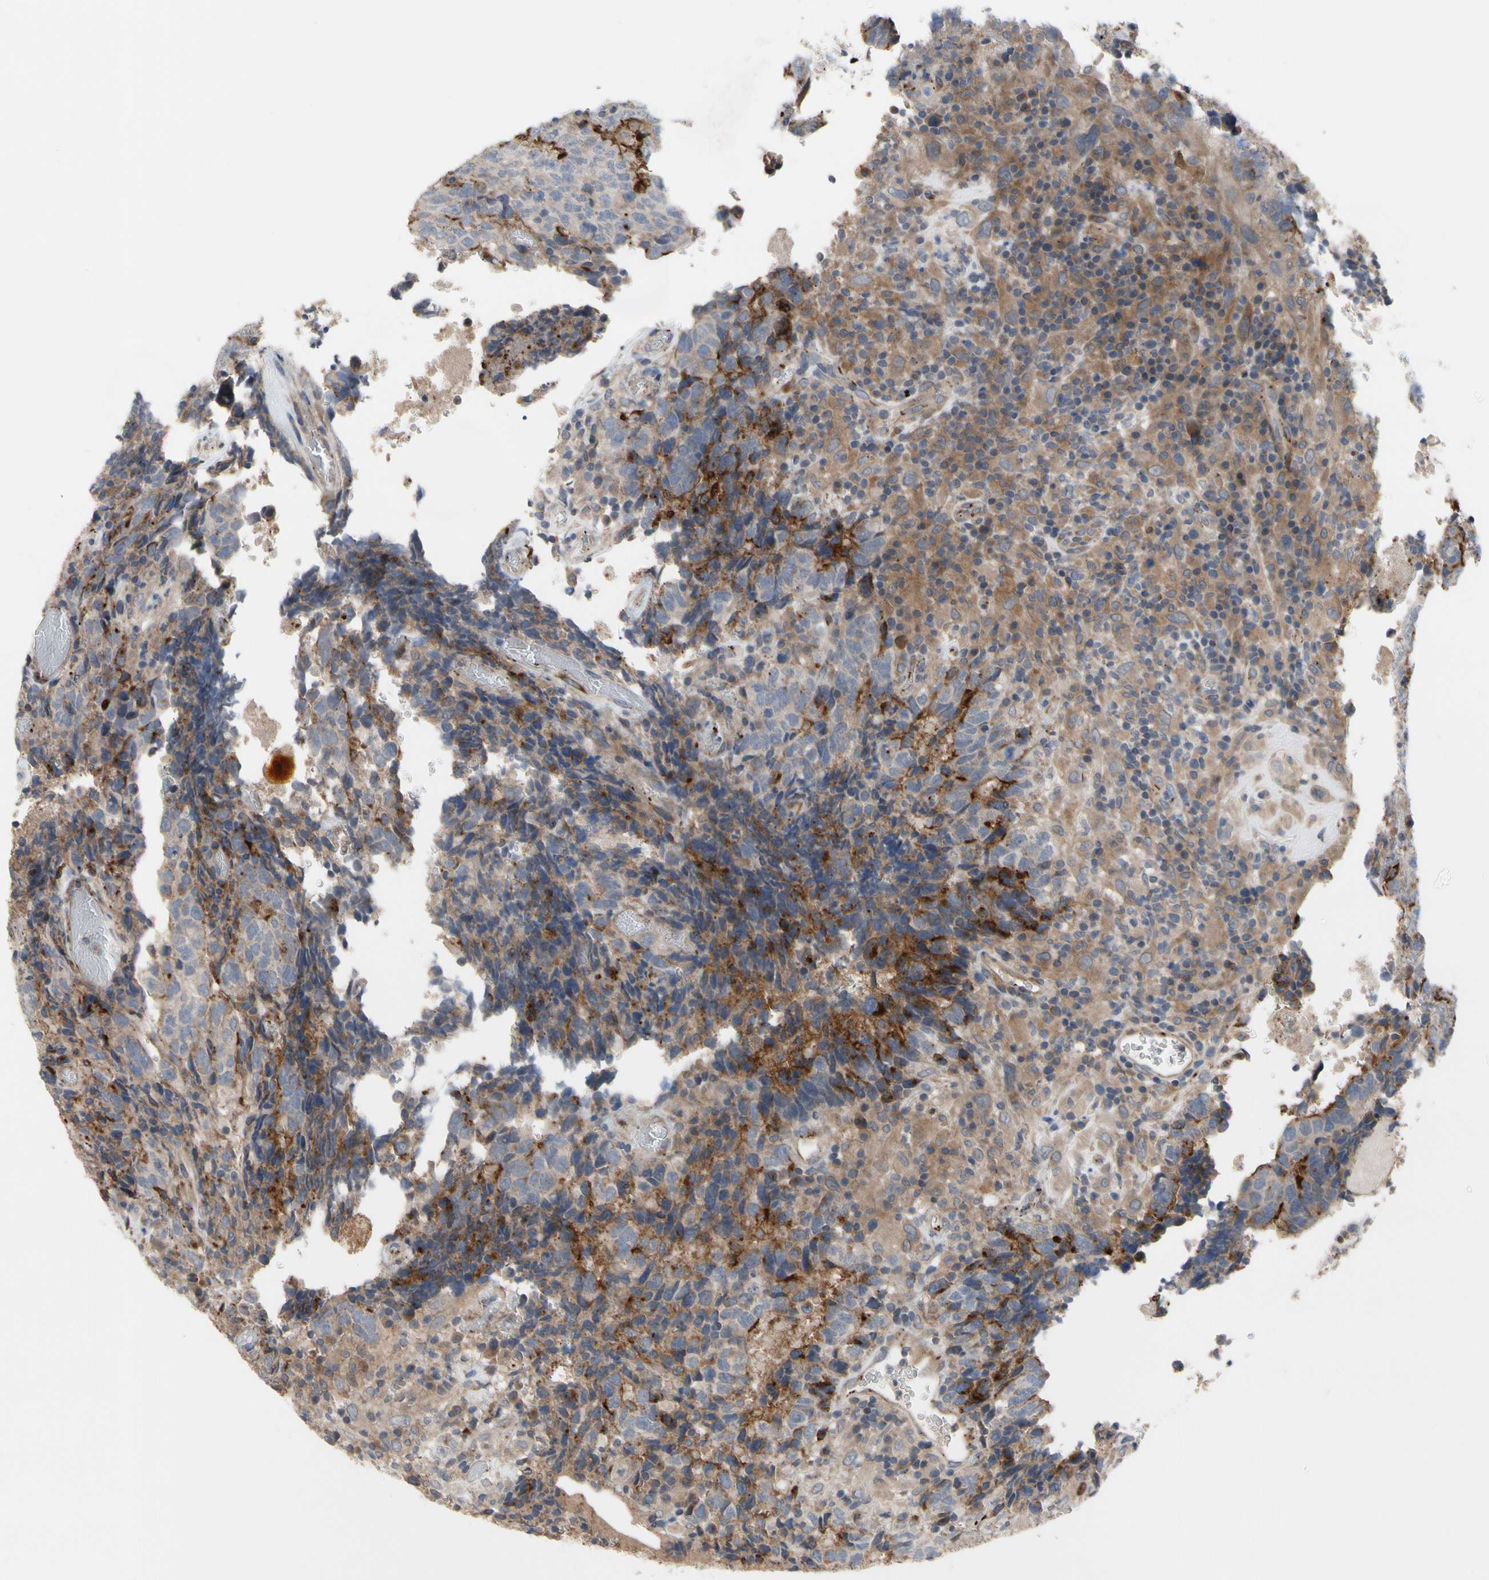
{"staining": {"intensity": "weak", "quantity": ">75%", "location": "cytoplasmic/membranous"}, "tissue": "testis cancer", "cell_type": "Tumor cells", "image_type": "cancer", "snomed": [{"axis": "morphology", "description": "Necrosis, NOS"}, {"axis": "morphology", "description": "Carcinoma, Embryonal, NOS"}, {"axis": "topography", "description": "Testis"}], "caption": "An immunohistochemistry image of tumor tissue is shown. Protein staining in brown highlights weak cytoplasmic/membranous positivity in testis embryonal carcinoma within tumor cells.", "gene": "OAZ1", "patient": {"sex": "male", "age": 19}}